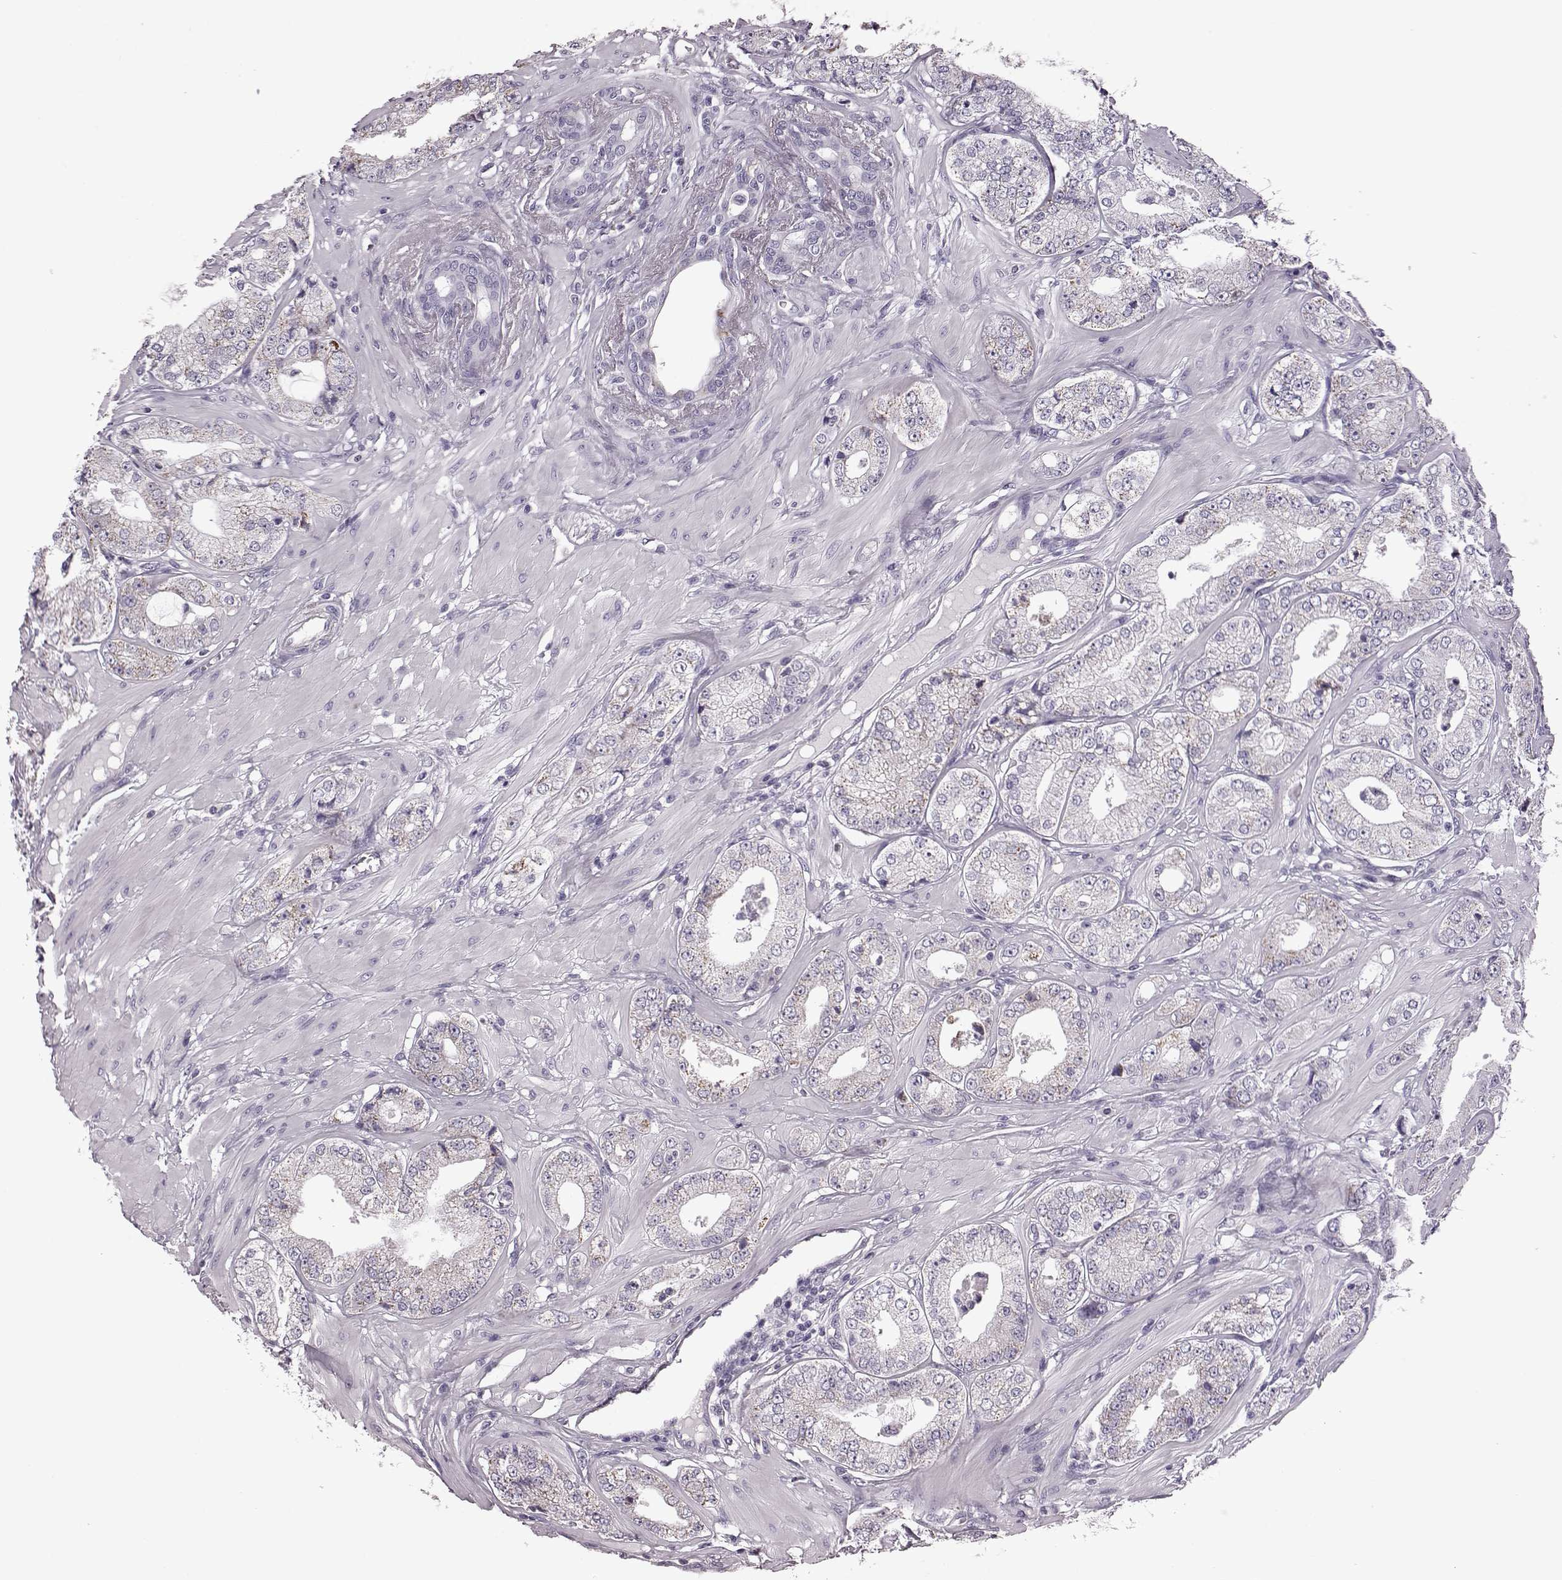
{"staining": {"intensity": "moderate", "quantity": "<25%", "location": "cytoplasmic/membranous"}, "tissue": "prostate cancer", "cell_type": "Tumor cells", "image_type": "cancer", "snomed": [{"axis": "morphology", "description": "Adenocarcinoma, Low grade"}, {"axis": "topography", "description": "Prostate"}], "caption": "A photomicrograph showing moderate cytoplasmic/membranous positivity in approximately <25% of tumor cells in prostate adenocarcinoma (low-grade), as visualized by brown immunohistochemical staining.", "gene": "RIMS2", "patient": {"sex": "male", "age": 60}}